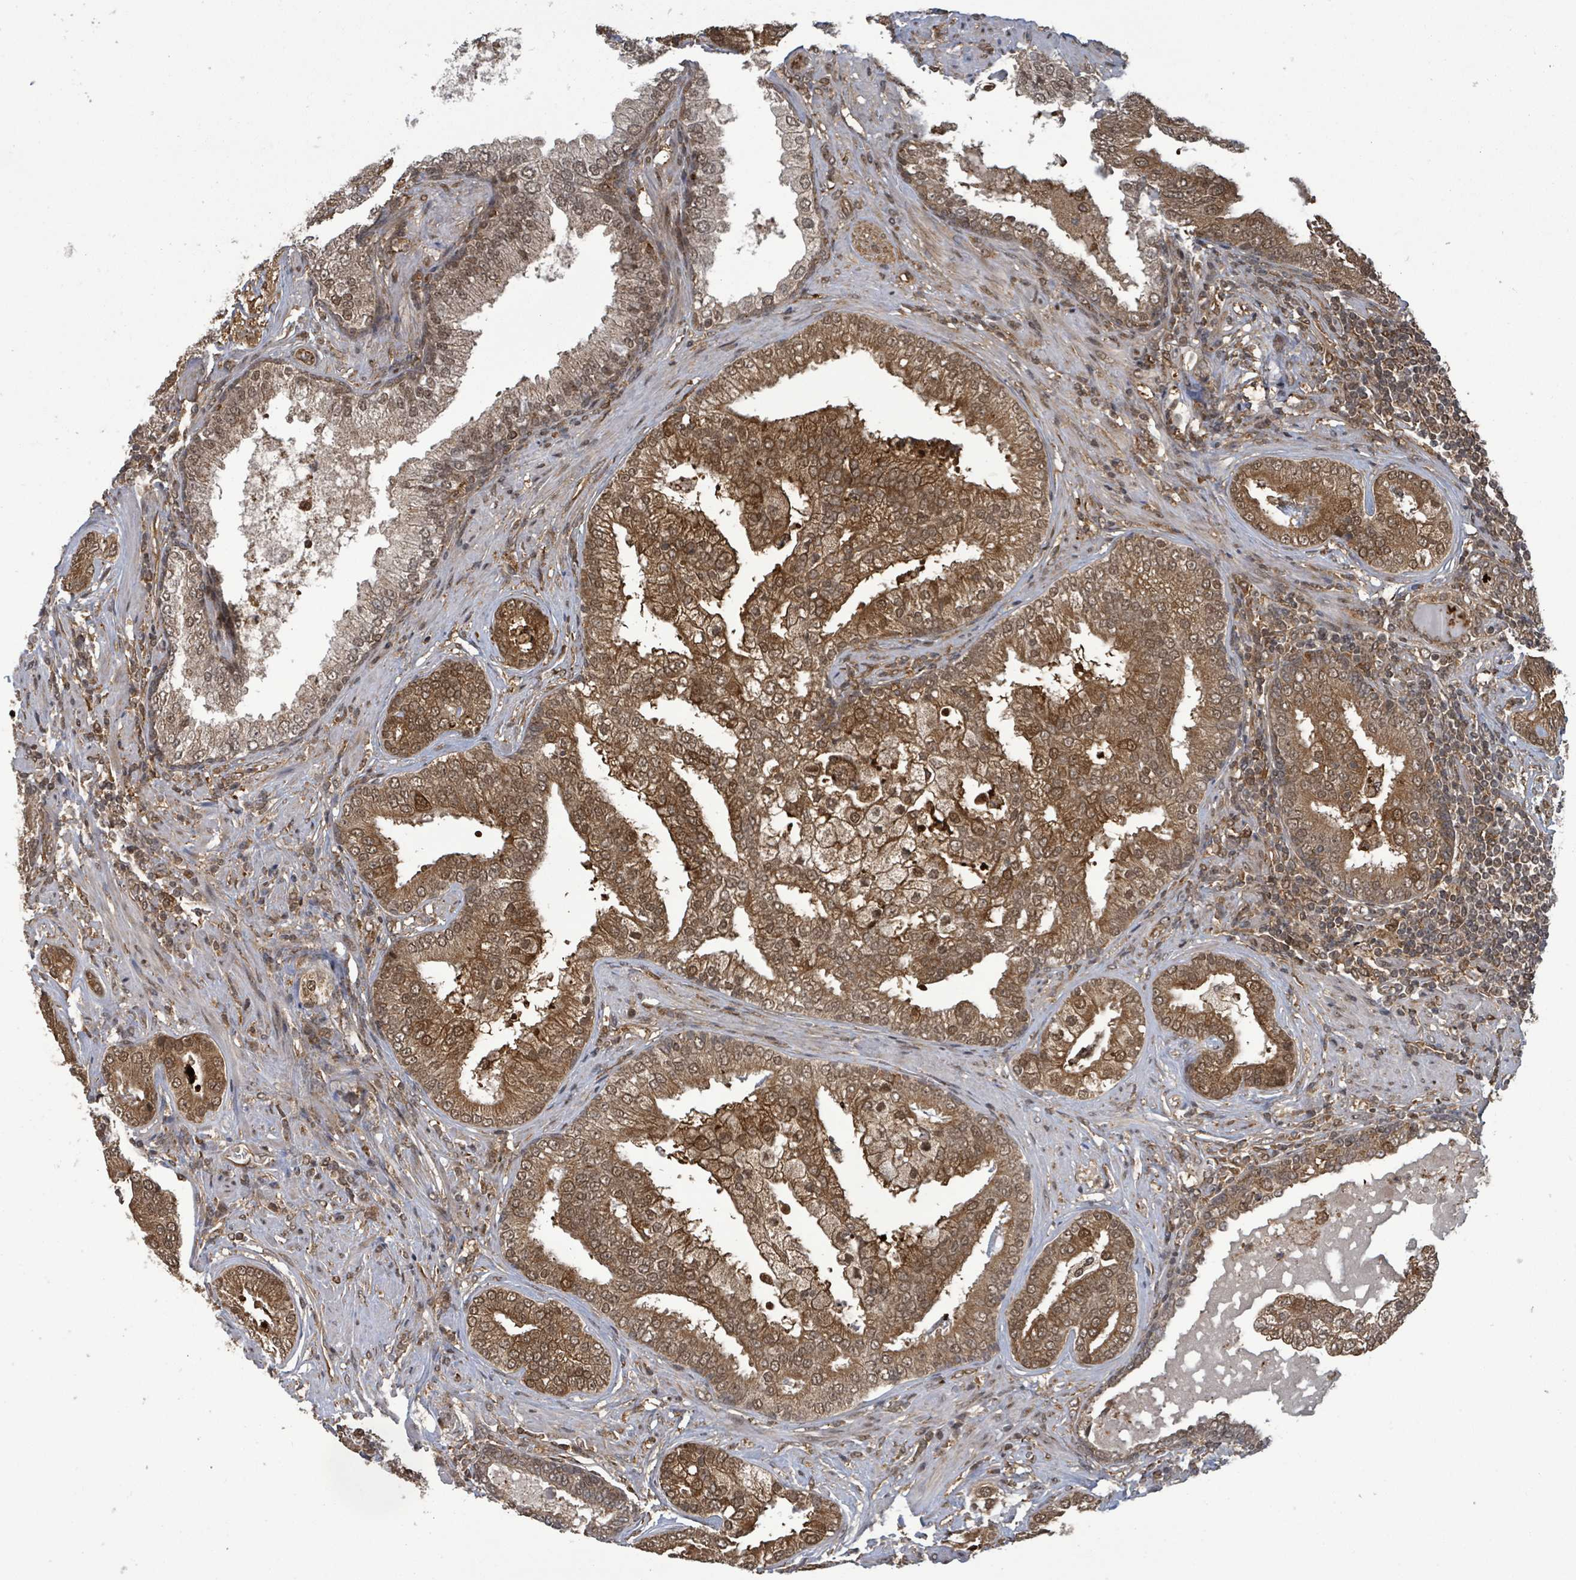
{"staining": {"intensity": "strong", "quantity": ">75%", "location": "cytoplasmic/membranous,nuclear"}, "tissue": "prostate cancer", "cell_type": "Tumor cells", "image_type": "cancer", "snomed": [{"axis": "morphology", "description": "Adenocarcinoma, High grade"}, {"axis": "topography", "description": "Prostate"}], "caption": "This micrograph shows immunohistochemistry (IHC) staining of human prostate high-grade adenocarcinoma, with high strong cytoplasmic/membranous and nuclear expression in about >75% of tumor cells.", "gene": "KLC1", "patient": {"sex": "male", "age": 55}}